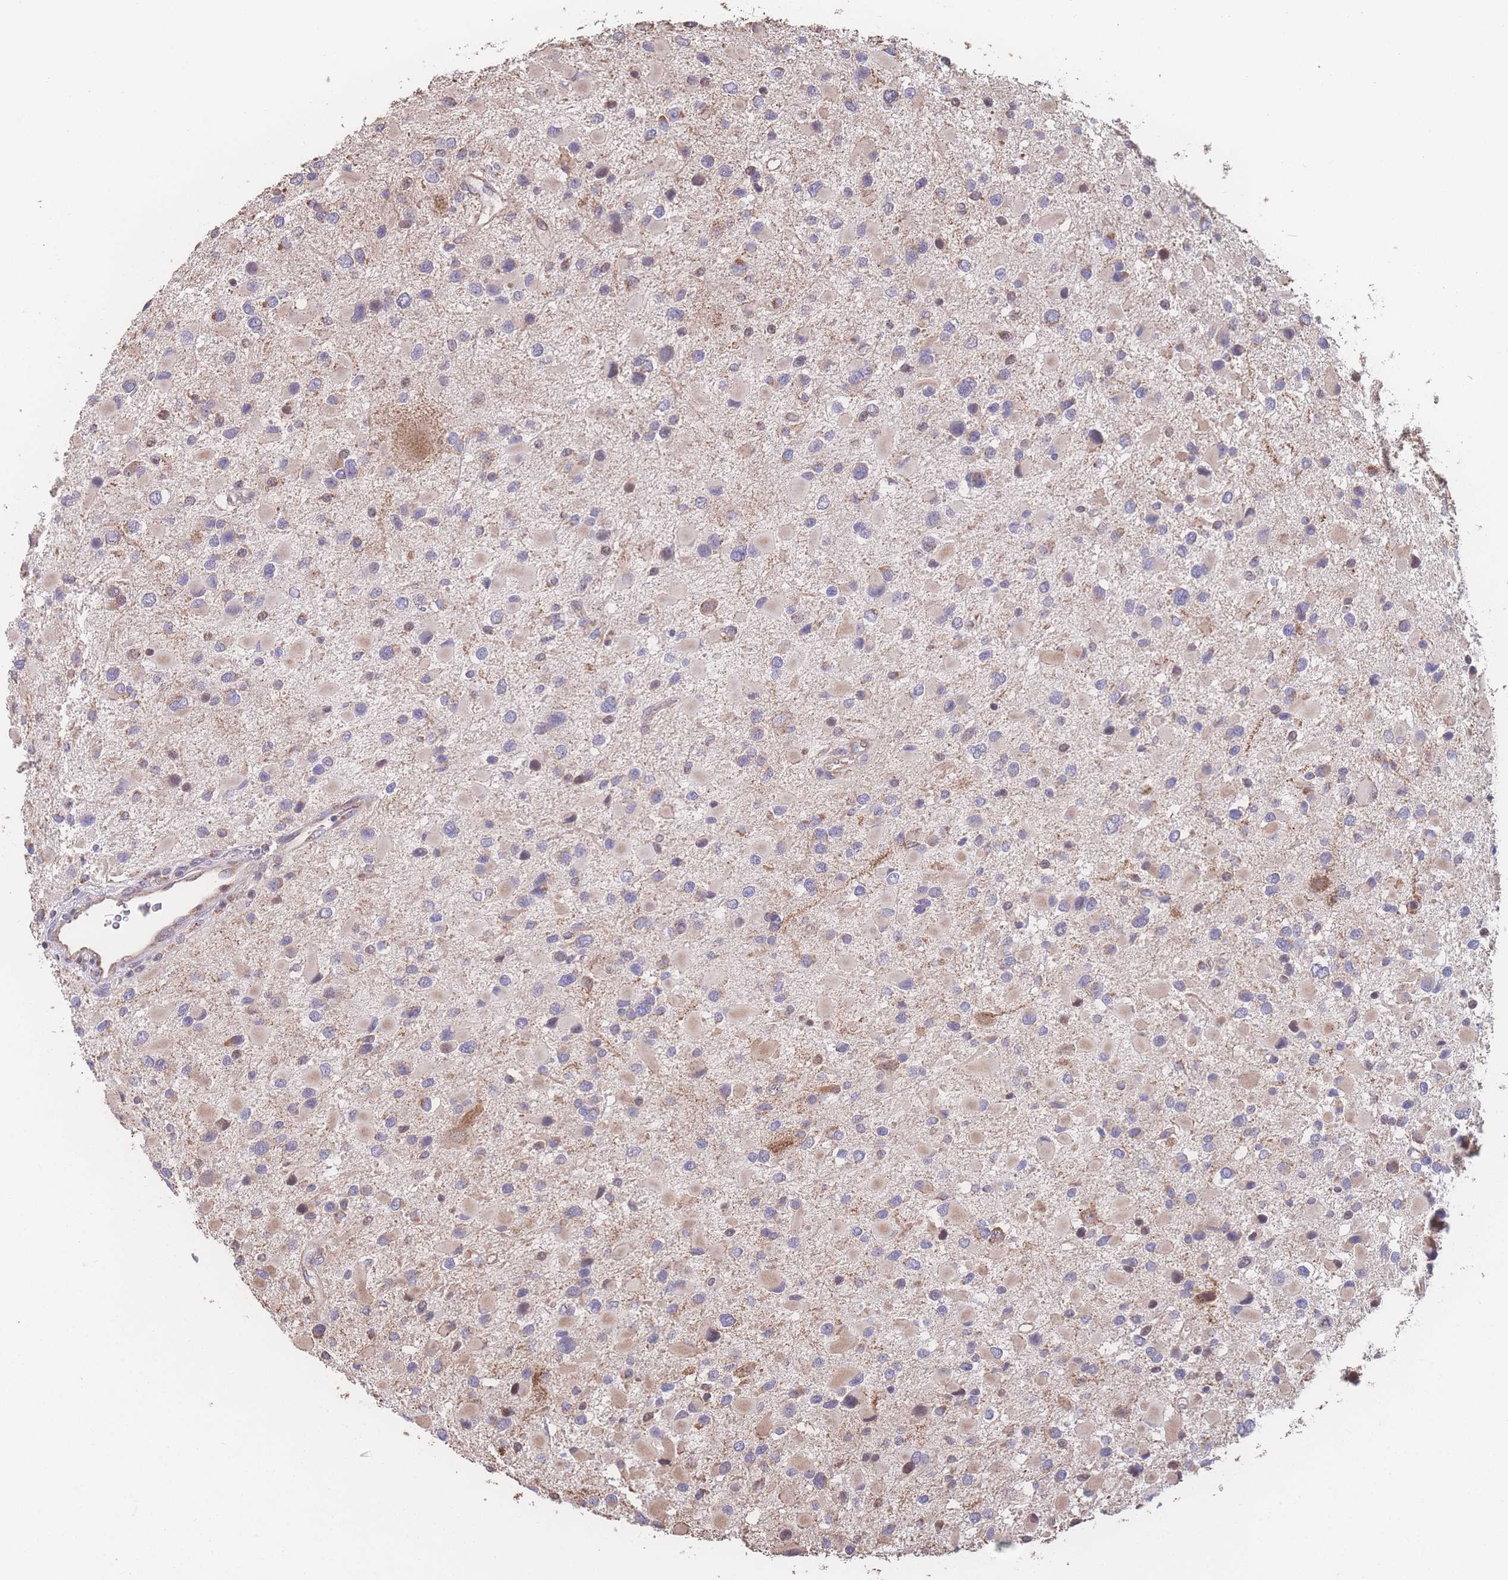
{"staining": {"intensity": "moderate", "quantity": "<25%", "location": "cytoplasmic/membranous"}, "tissue": "glioma", "cell_type": "Tumor cells", "image_type": "cancer", "snomed": [{"axis": "morphology", "description": "Glioma, malignant, Low grade"}, {"axis": "topography", "description": "Brain"}], "caption": "A photomicrograph showing moderate cytoplasmic/membranous expression in approximately <25% of tumor cells in low-grade glioma (malignant), as visualized by brown immunohistochemical staining.", "gene": "SGSM3", "patient": {"sex": "female", "age": 32}}